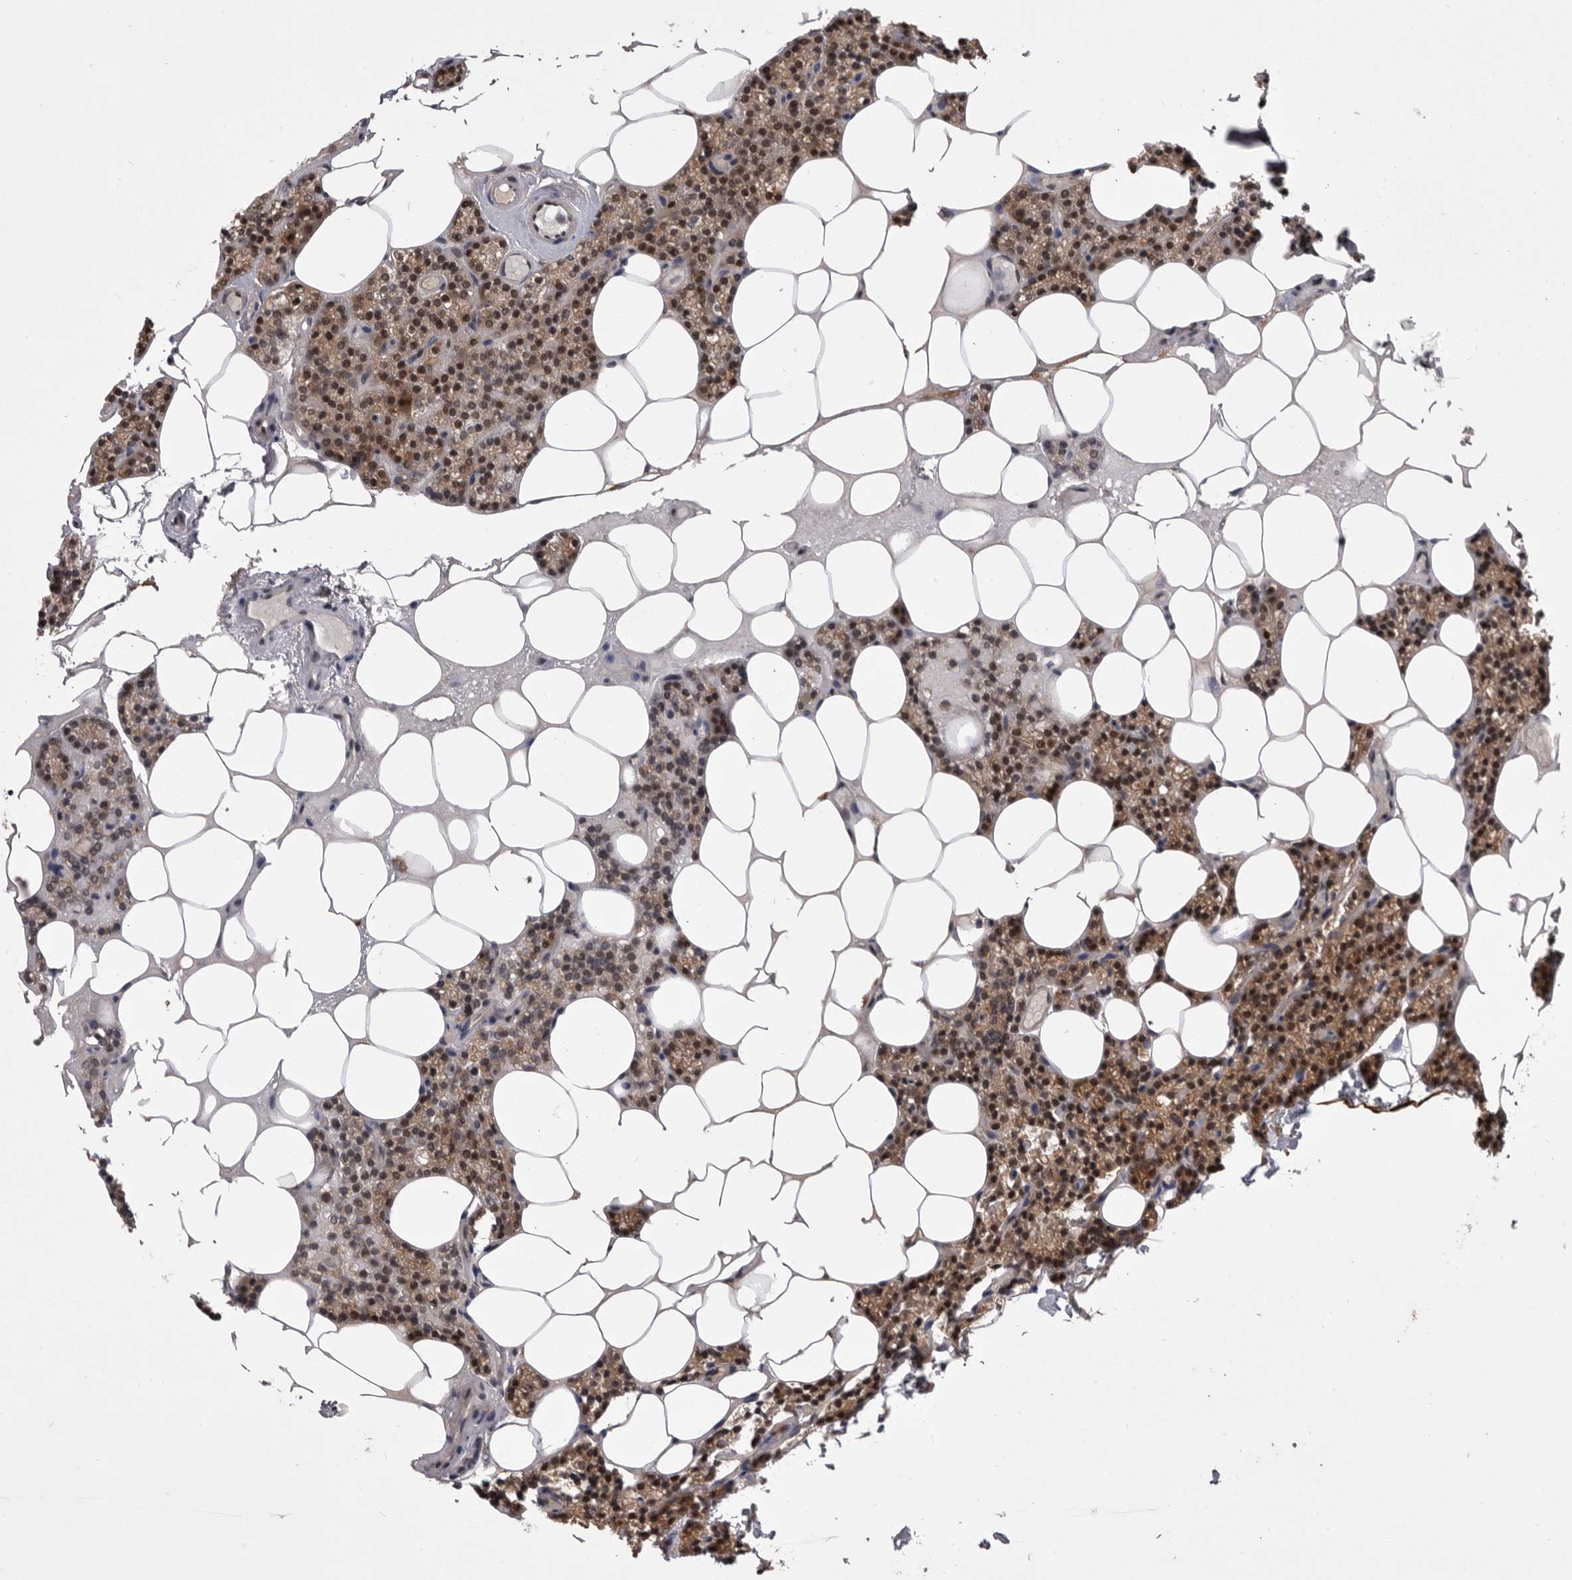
{"staining": {"intensity": "moderate", "quantity": "25%-75%", "location": "cytoplasmic/membranous,nuclear"}, "tissue": "parathyroid gland", "cell_type": "Glandular cells", "image_type": "normal", "snomed": [{"axis": "morphology", "description": "Normal tissue, NOS"}, {"axis": "topography", "description": "Parathyroid gland"}], "caption": "A micrograph of human parathyroid gland stained for a protein reveals moderate cytoplasmic/membranous,nuclear brown staining in glandular cells.", "gene": "PRPF3", "patient": {"sex": "male", "age": 75}}